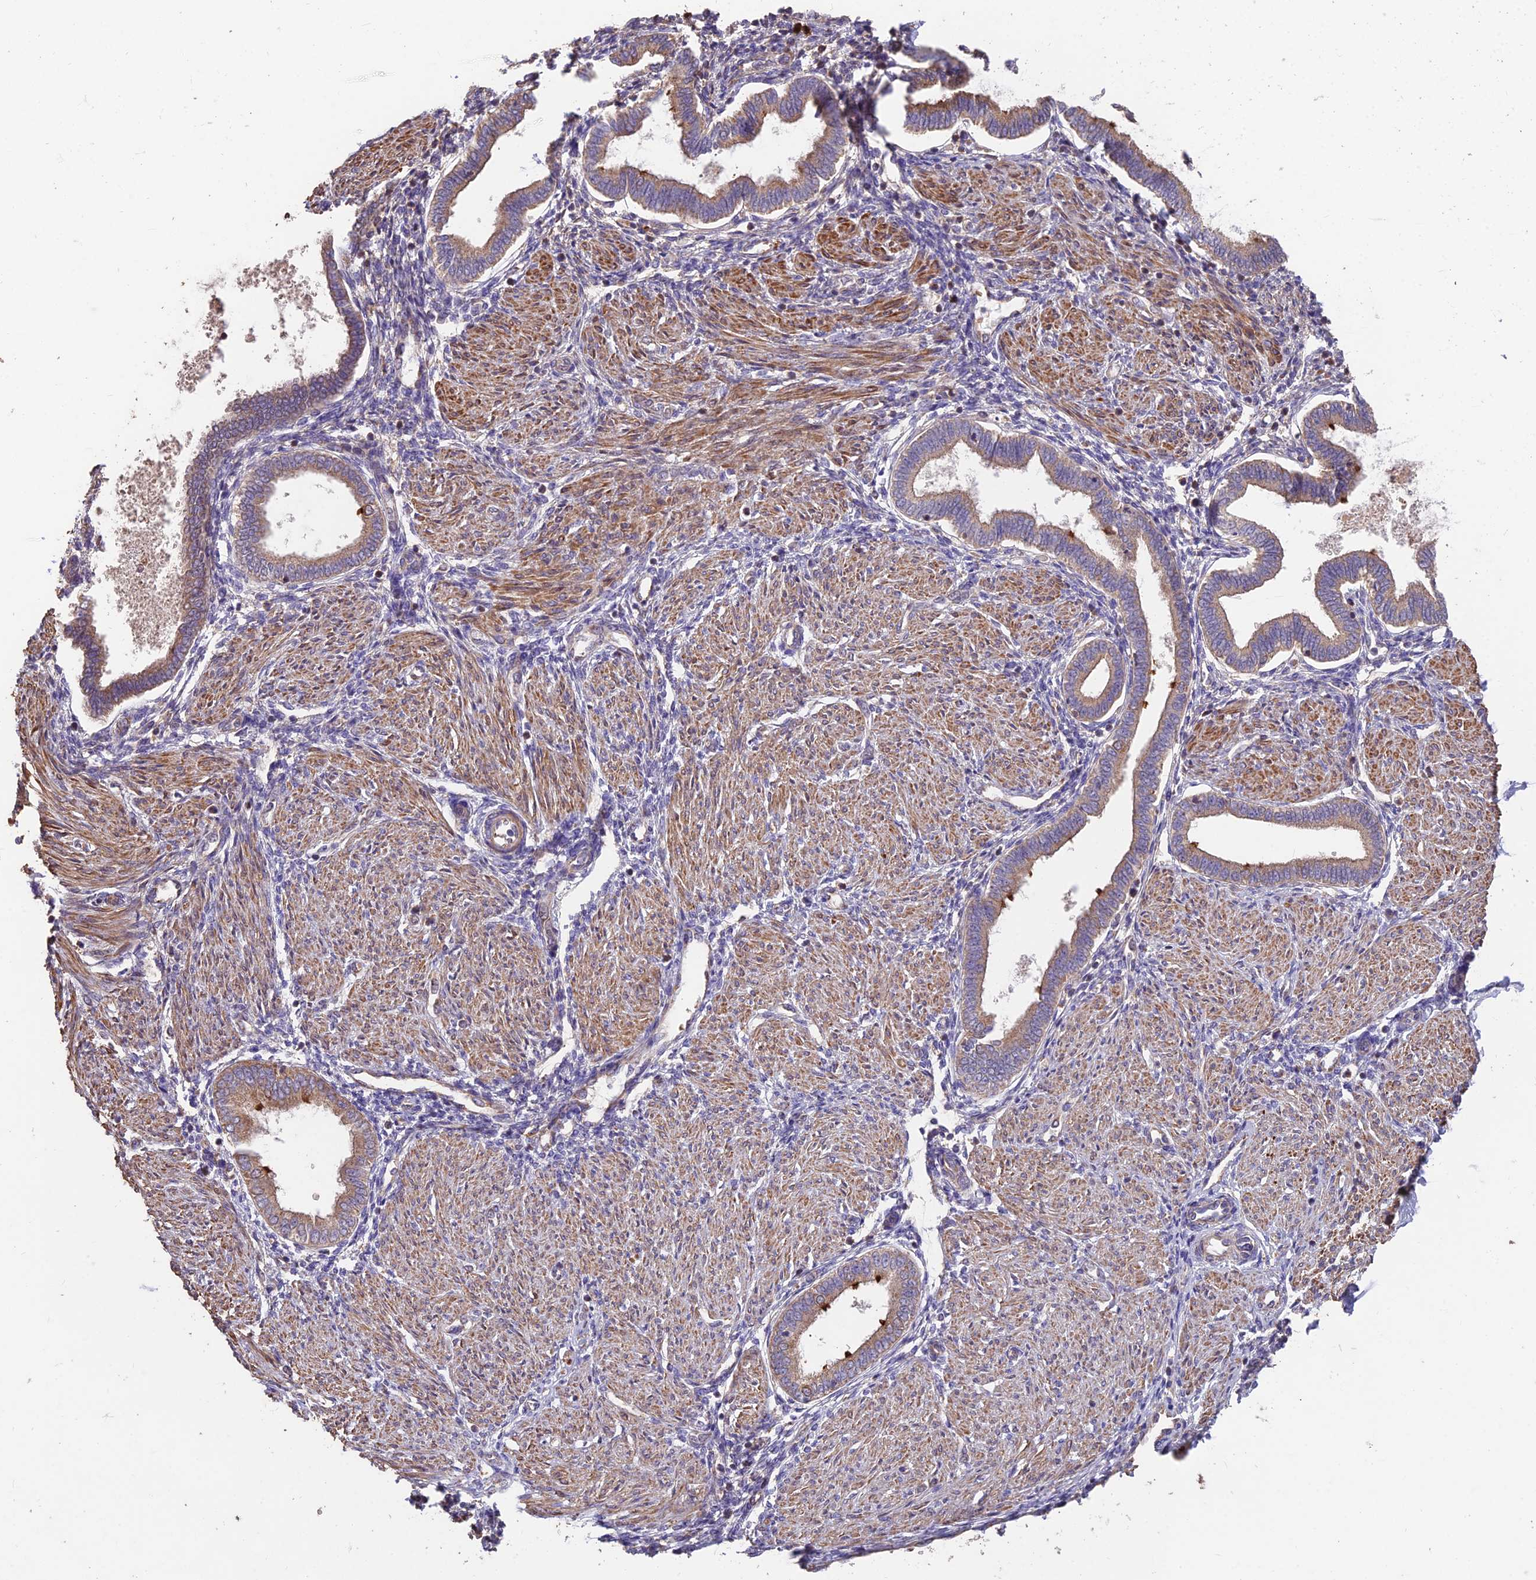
{"staining": {"intensity": "moderate", "quantity": "25%-75%", "location": "cytoplasmic/membranous"}, "tissue": "endometrium", "cell_type": "Cells in endometrial stroma", "image_type": "normal", "snomed": [{"axis": "morphology", "description": "Normal tissue, NOS"}, {"axis": "topography", "description": "Endometrium"}], "caption": "The histopathology image shows a brown stain indicating the presence of a protein in the cytoplasmic/membranous of cells in endometrial stroma in endometrium. Immunohistochemistry stains the protein of interest in brown and the nuclei are stained blue.", "gene": "IFT22", "patient": {"sex": "female", "age": 53}}